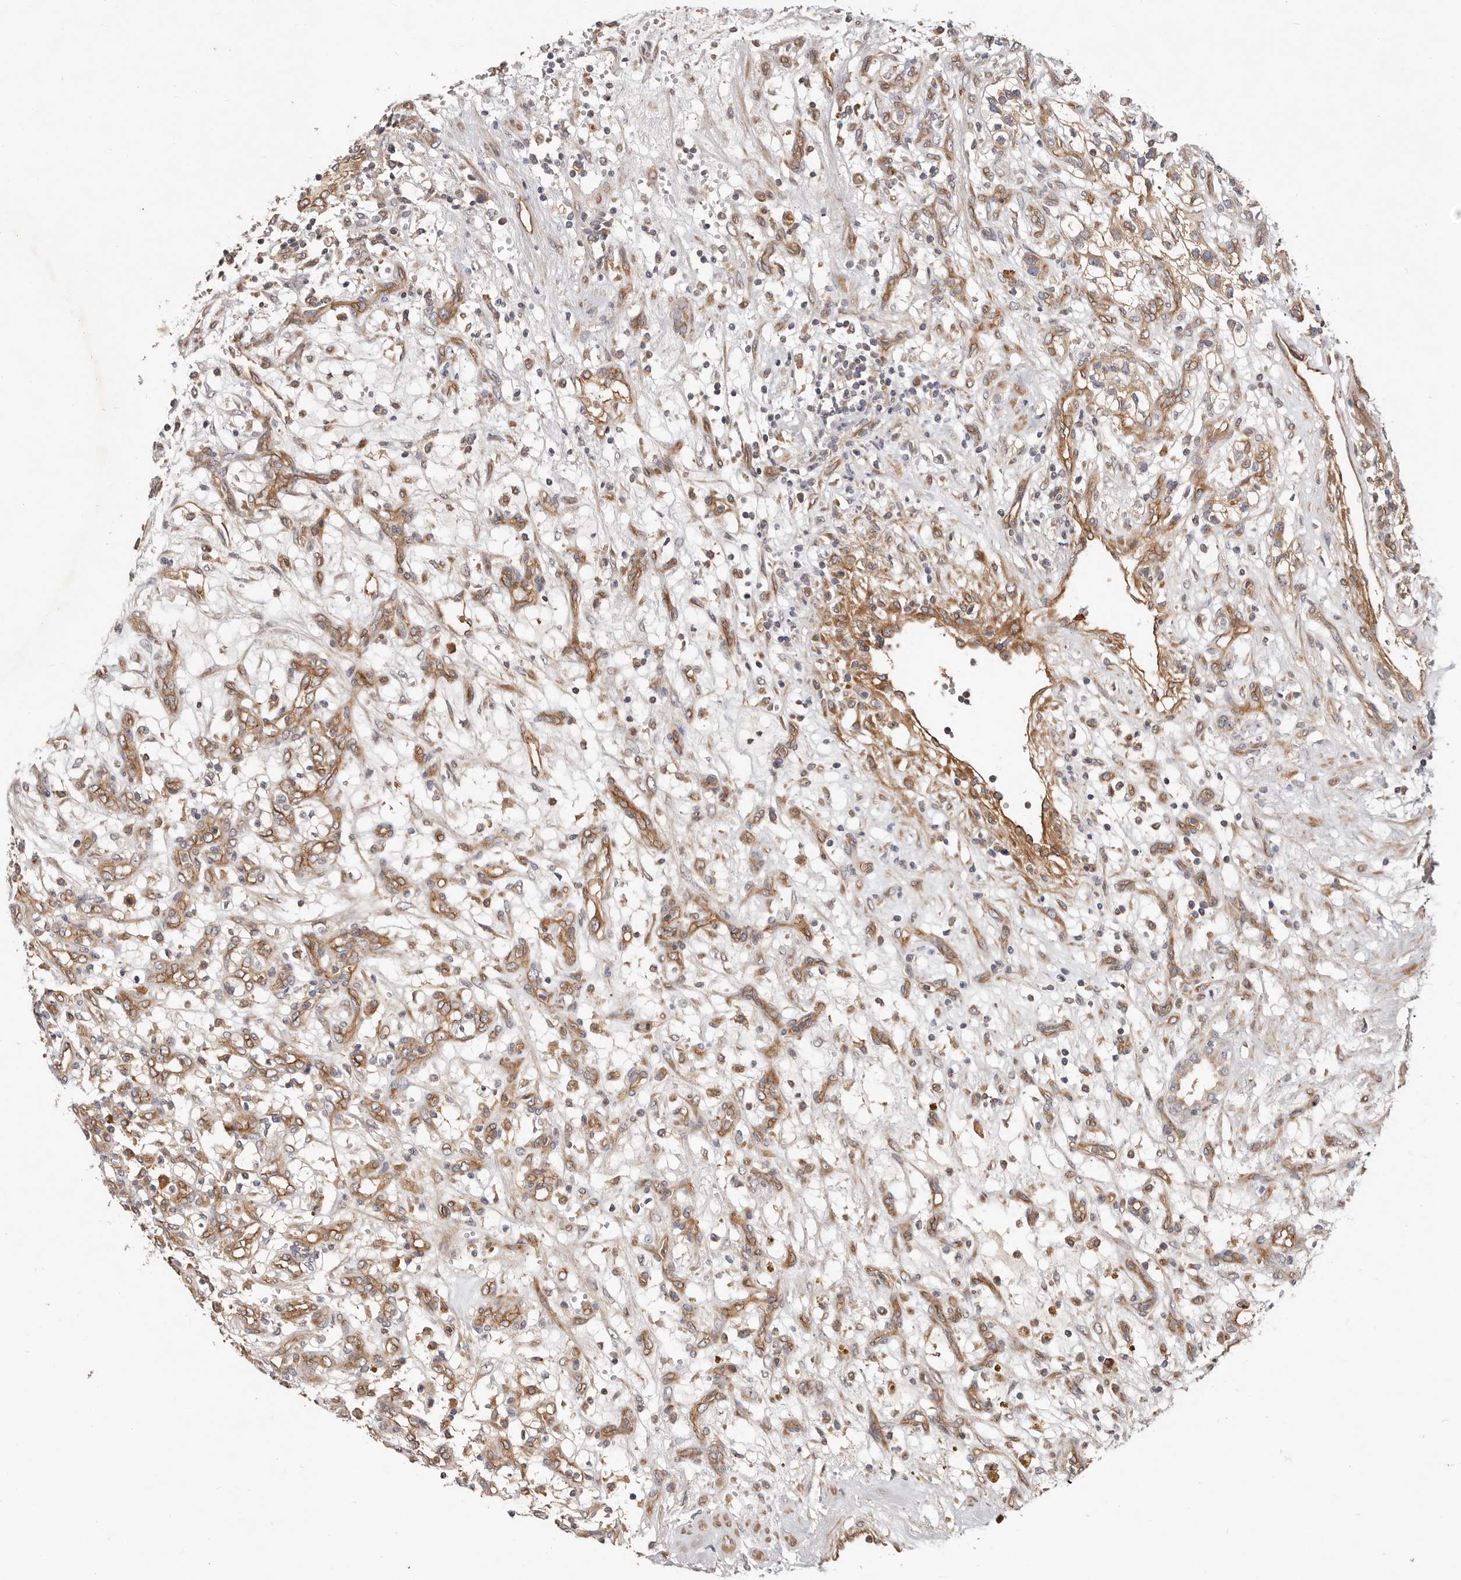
{"staining": {"intensity": "moderate", "quantity": "<25%", "location": "cytoplasmic/membranous"}, "tissue": "renal cancer", "cell_type": "Tumor cells", "image_type": "cancer", "snomed": [{"axis": "morphology", "description": "Adenocarcinoma, NOS"}, {"axis": "topography", "description": "Kidney"}], "caption": "High-magnification brightfield microscopy of adenocarcinoma (renal) stained with DAB (3,3'-diaminobenzidine) (brown) and counterstained with hematoxylin (blue). tumor cells exhibit moderate cytoplasmic/membranous expression is present in about<25% of cells. Immunohistochemistry (ihc) stains the protein of interest in brown and the nuclei are stained blue.", "gene": "MACF1", "patient": {"sex": "female", "age": 57}}